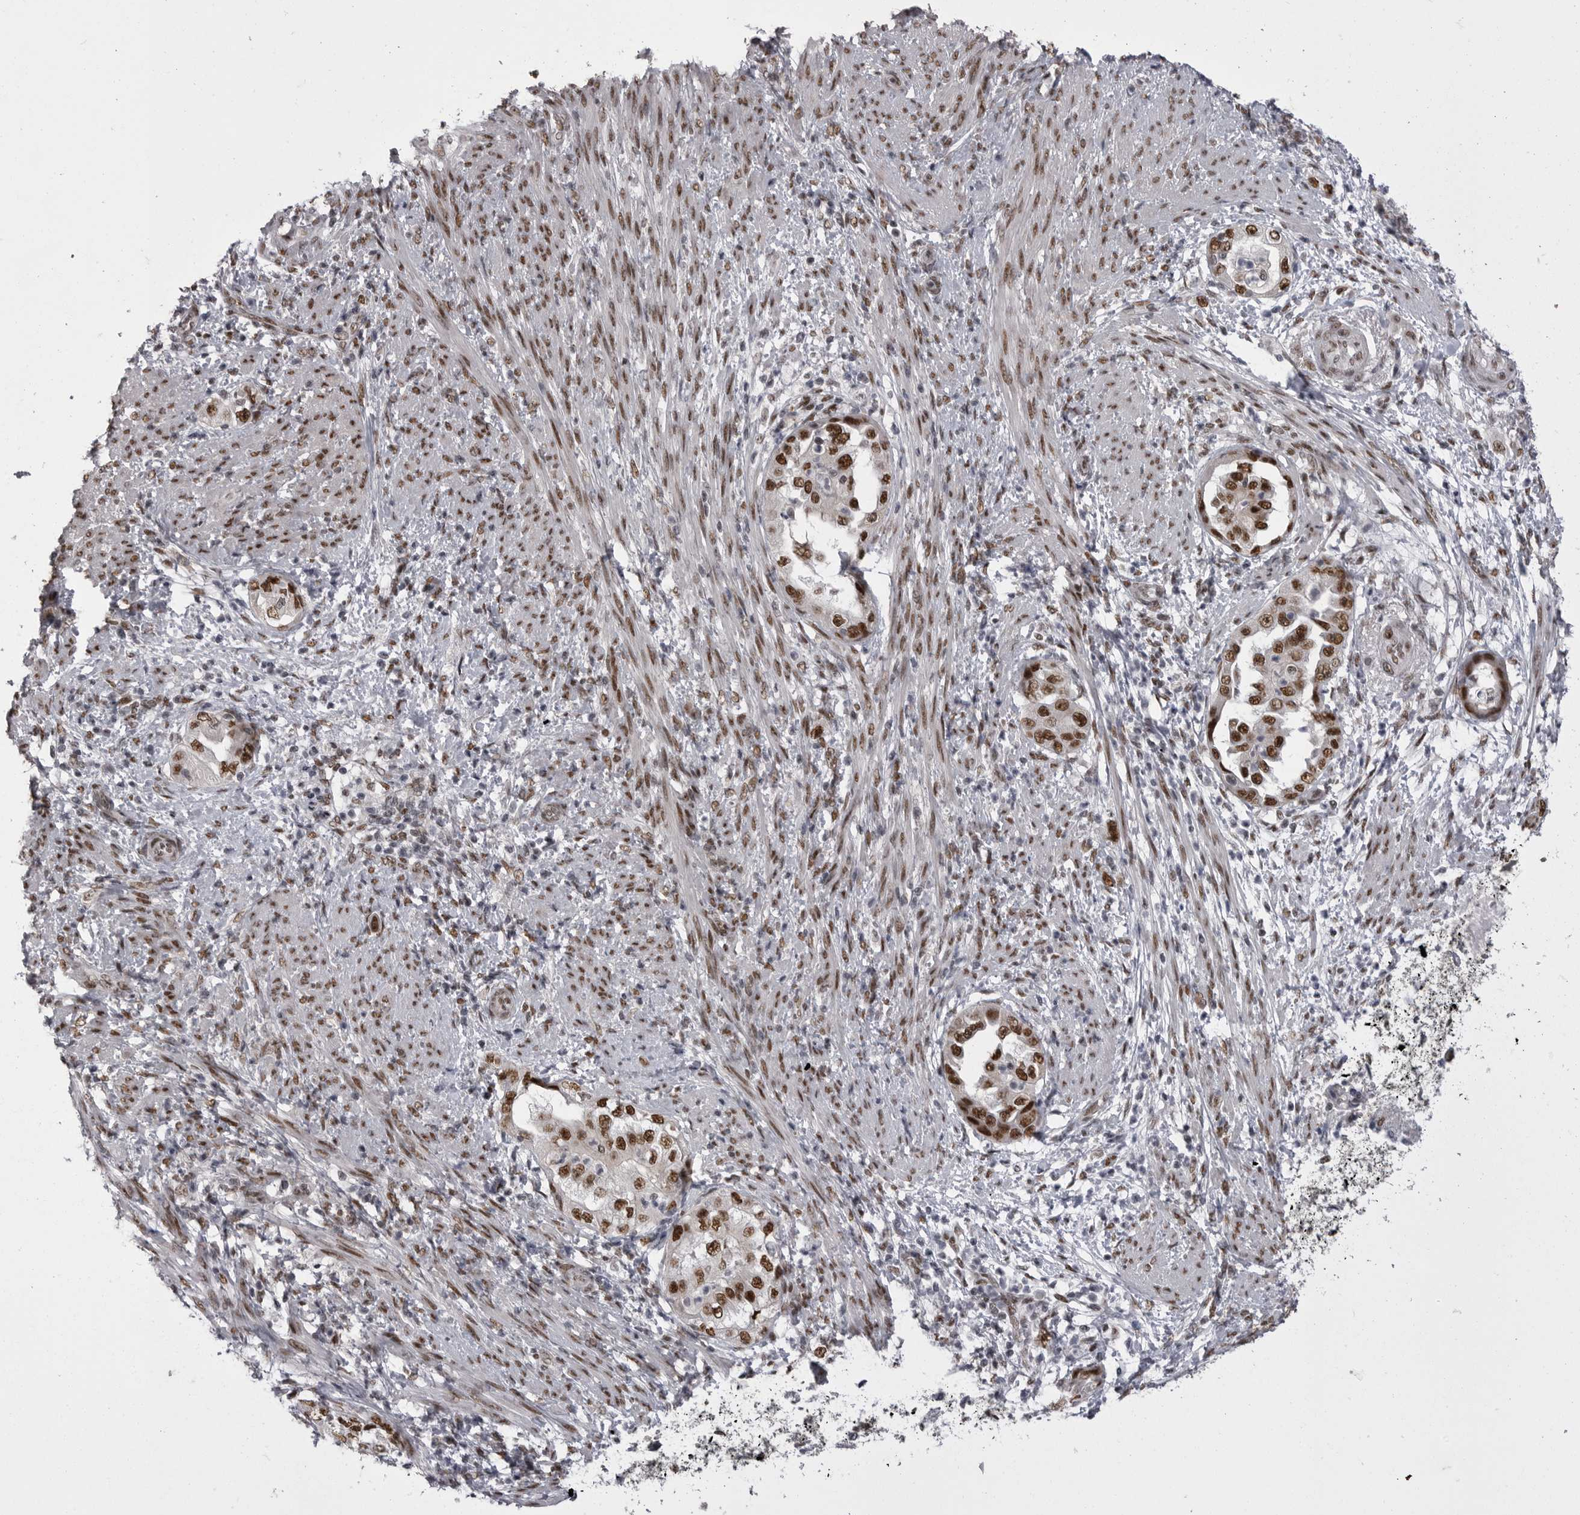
{"staining": {"intensity": "strong", "quantity": ">75%", "location": "nuclear"}, "tissue": "endometrial cancer", "cell_type": "Tumor cells", "image_type": "cancer", "snomed": [{"axis": "morphology", "description": "Adenocarcinoma, NOS"}, {"axis": "topography", "description": "Endometrium"}], "caption": "A brown stain highlights strong nuclear positivity of a protein in adenocarcinoma (endometrial) tumor cells.", "gene": "MEPCE", "patient": {"sex": "female", "age": 85}}